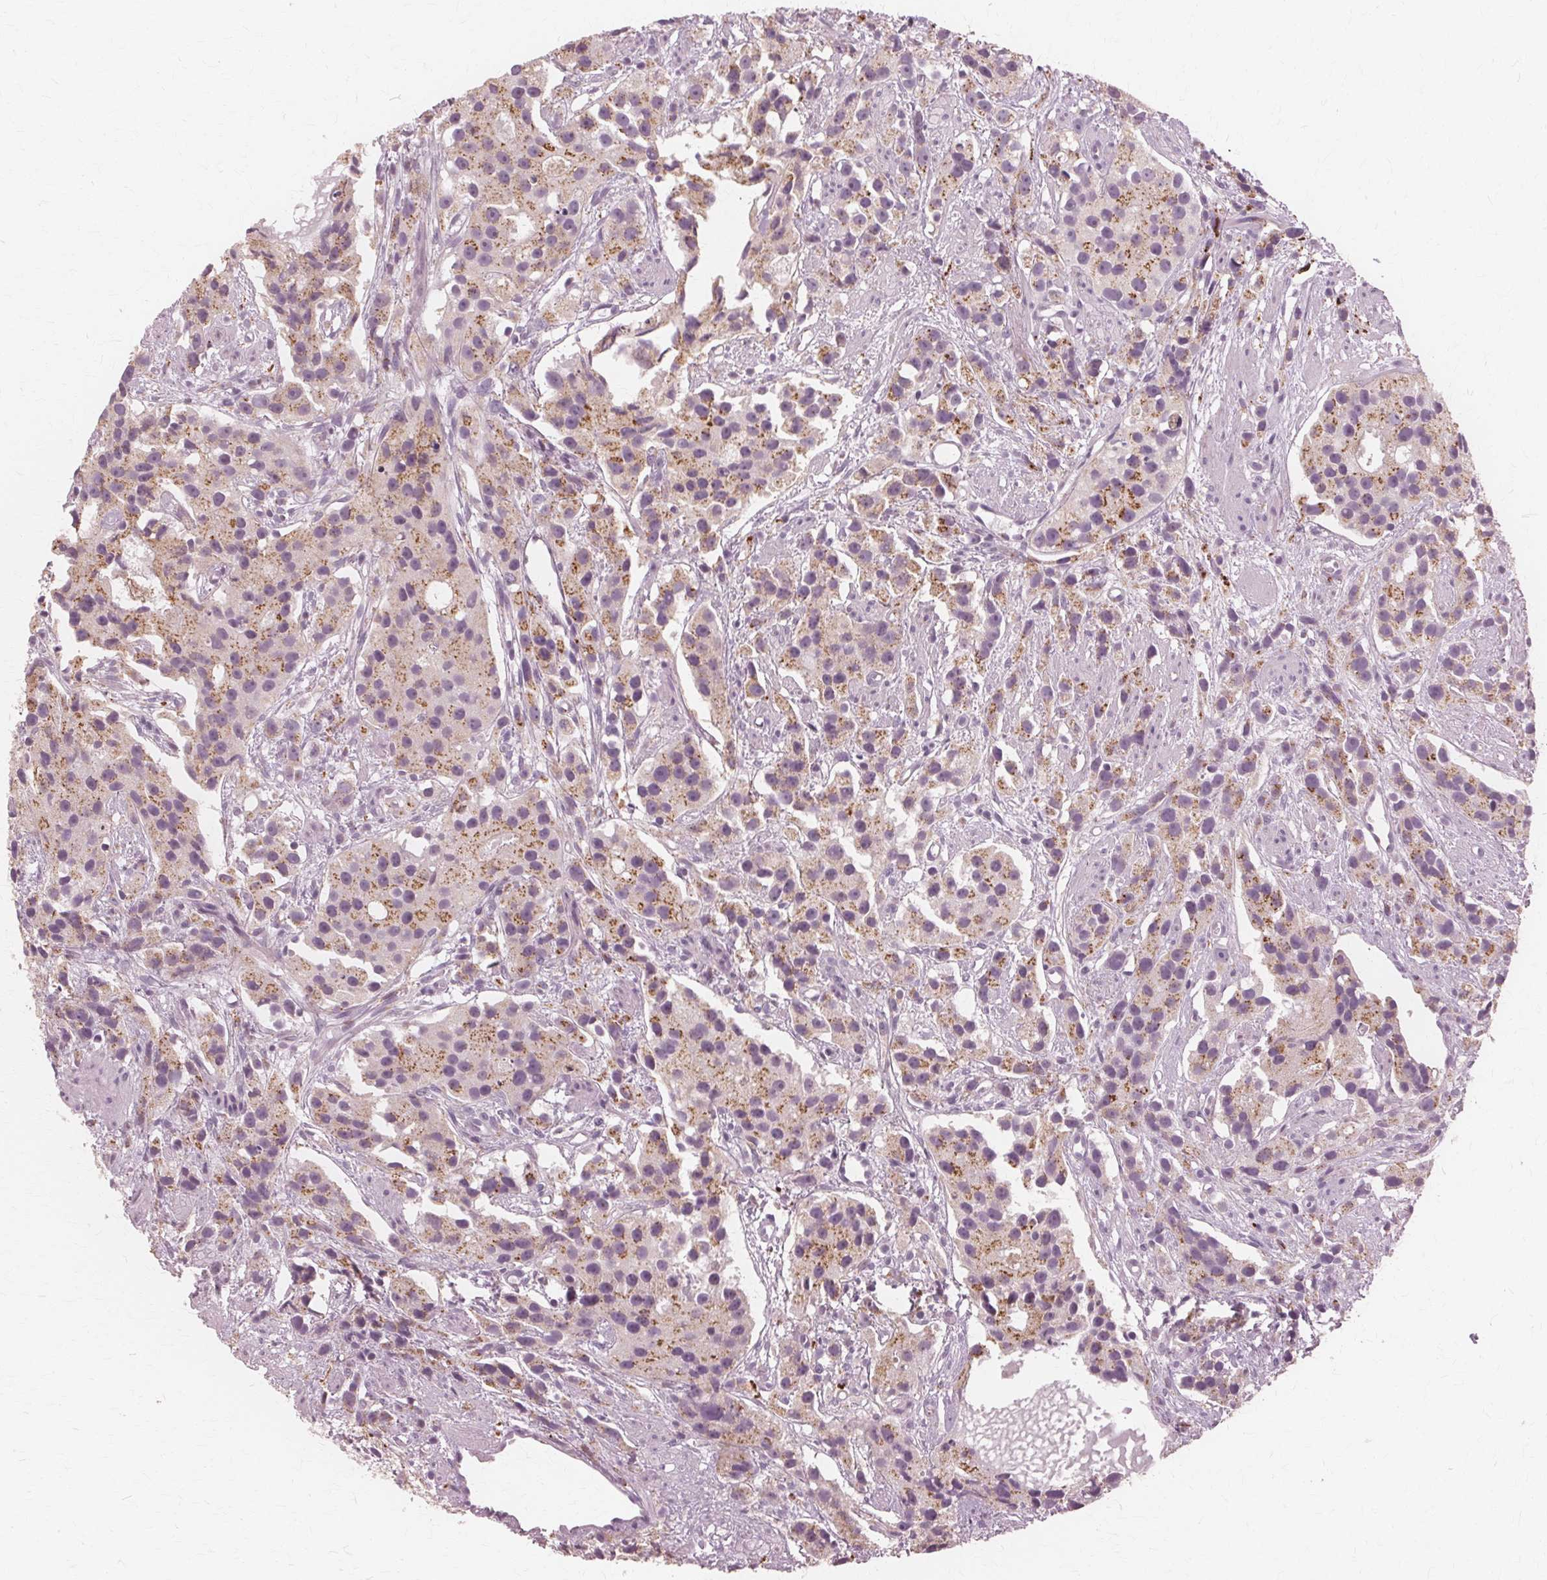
{"staining": {"intensity": "weak", "quantity": "25%-75%", "location": "cytoplasmic/membranous"}, "tissue": "prostate cancer", "cell_type": "Tumor cells", "image_type": "cancer", "snomed": [{"axis": "morphology", "description": "Adenocarcinoma, High grade"}, {"axis": "topography", "description": "Prostate"}], "caption": "Immunohistochemical staining of human prostate cancer reveals low levels of weak cytoplasmic/membranous positivity in about 25%-75% of tumor cells.", "gene": "DNASE2", "patient": {"sex": "male", "age": 68}}